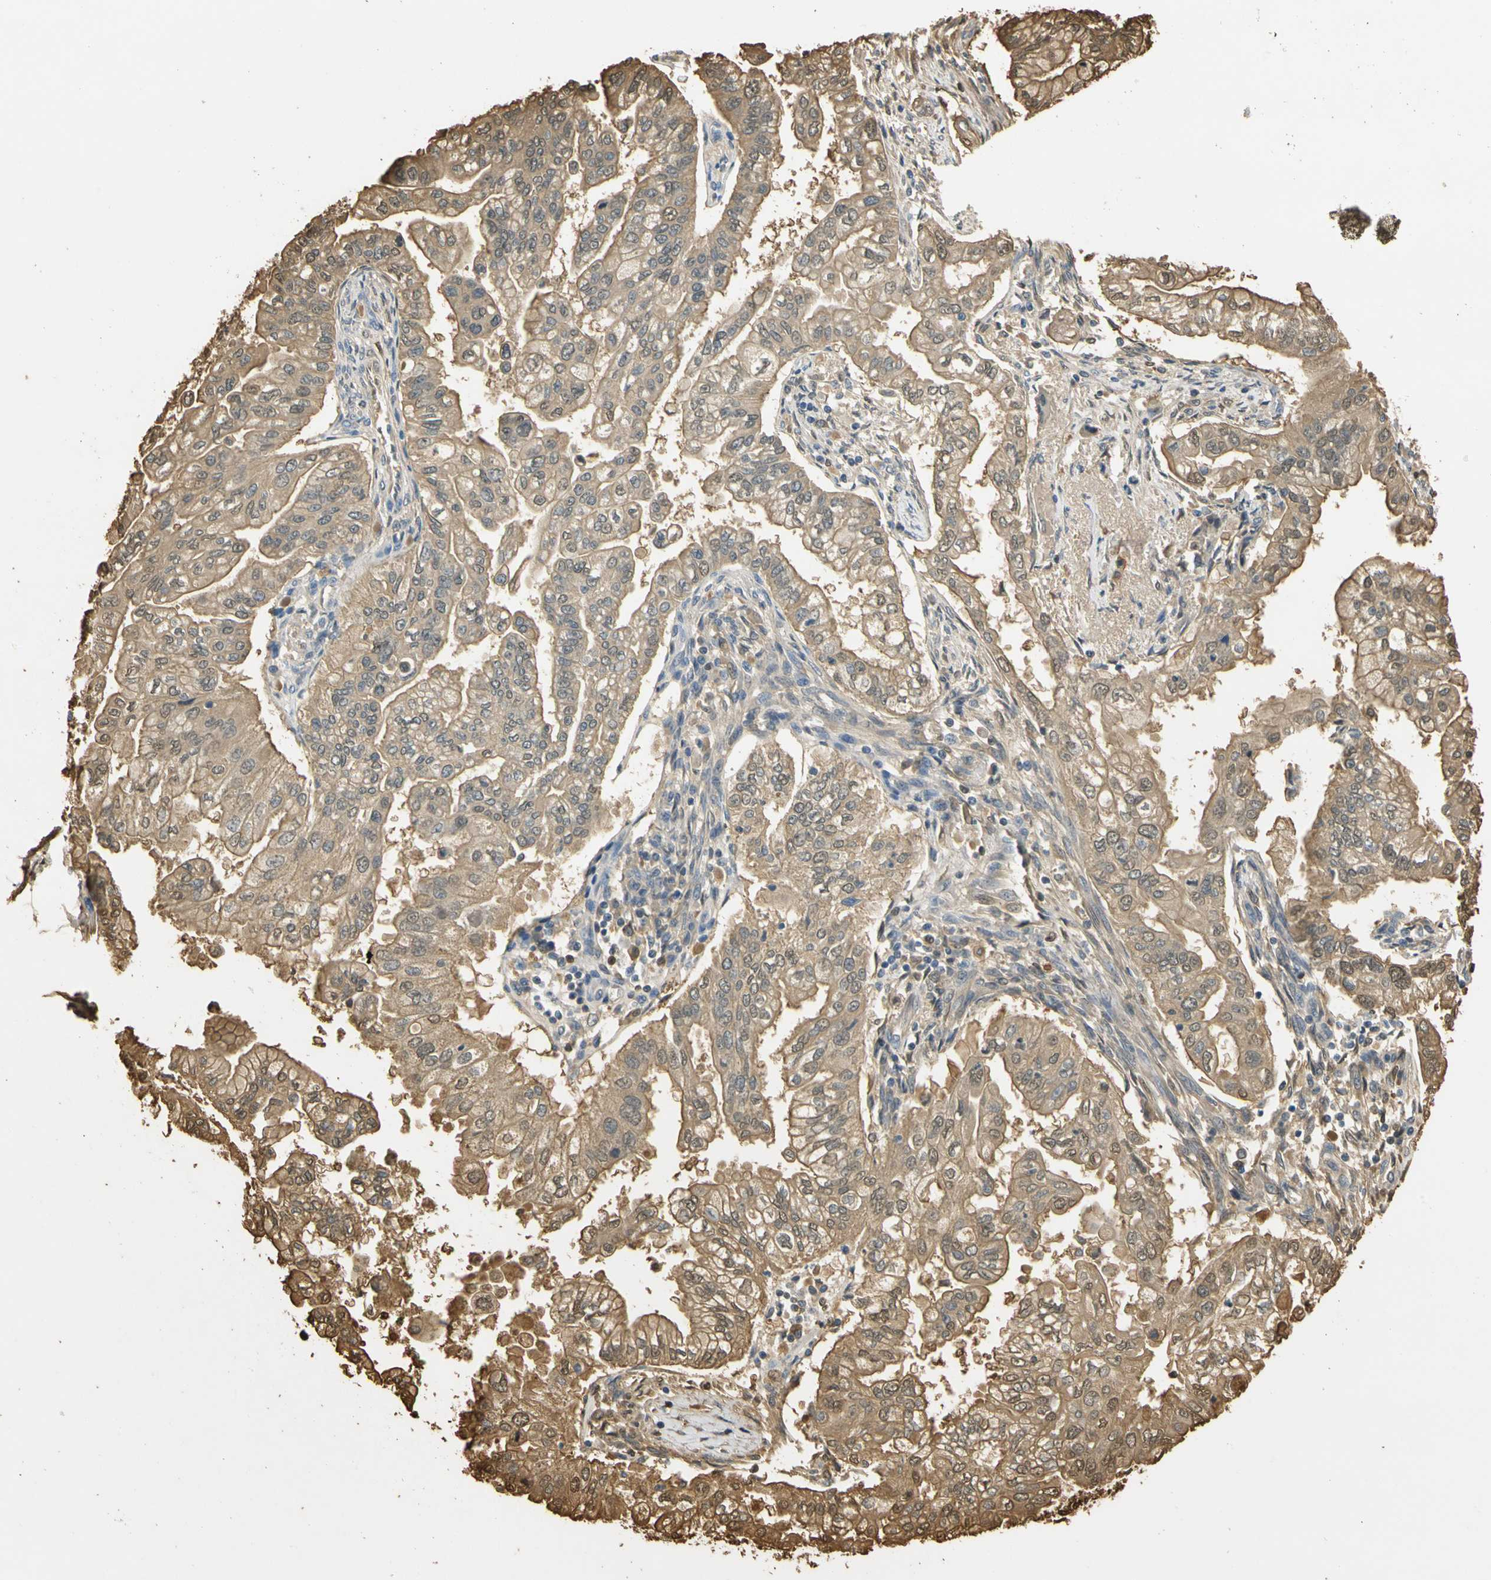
{"staining": {"intensity": "moderate", "quantity": ">75%", "location": "cytoplasmic/membranous"}, "tissue": "pancreatic cancer", "cell_type": "Tumor cells", "image_type": "cancer", "snomed": [{"axis": "morphology", "description": "Normal tissue, NOS"}, {"axis": "topography", "description": "Pancreas"}], "caption": "High-power microscopy captured an IHC histopathology image of pancreatic cancer, revealing moderate cytoplasmic/membranous positivity in about >75% of tumor cells. (Brightfield microscopy of DAB IHC at high magnification).", "gene": "S100A6", "patient": {"sex": "male", "age": 42}}